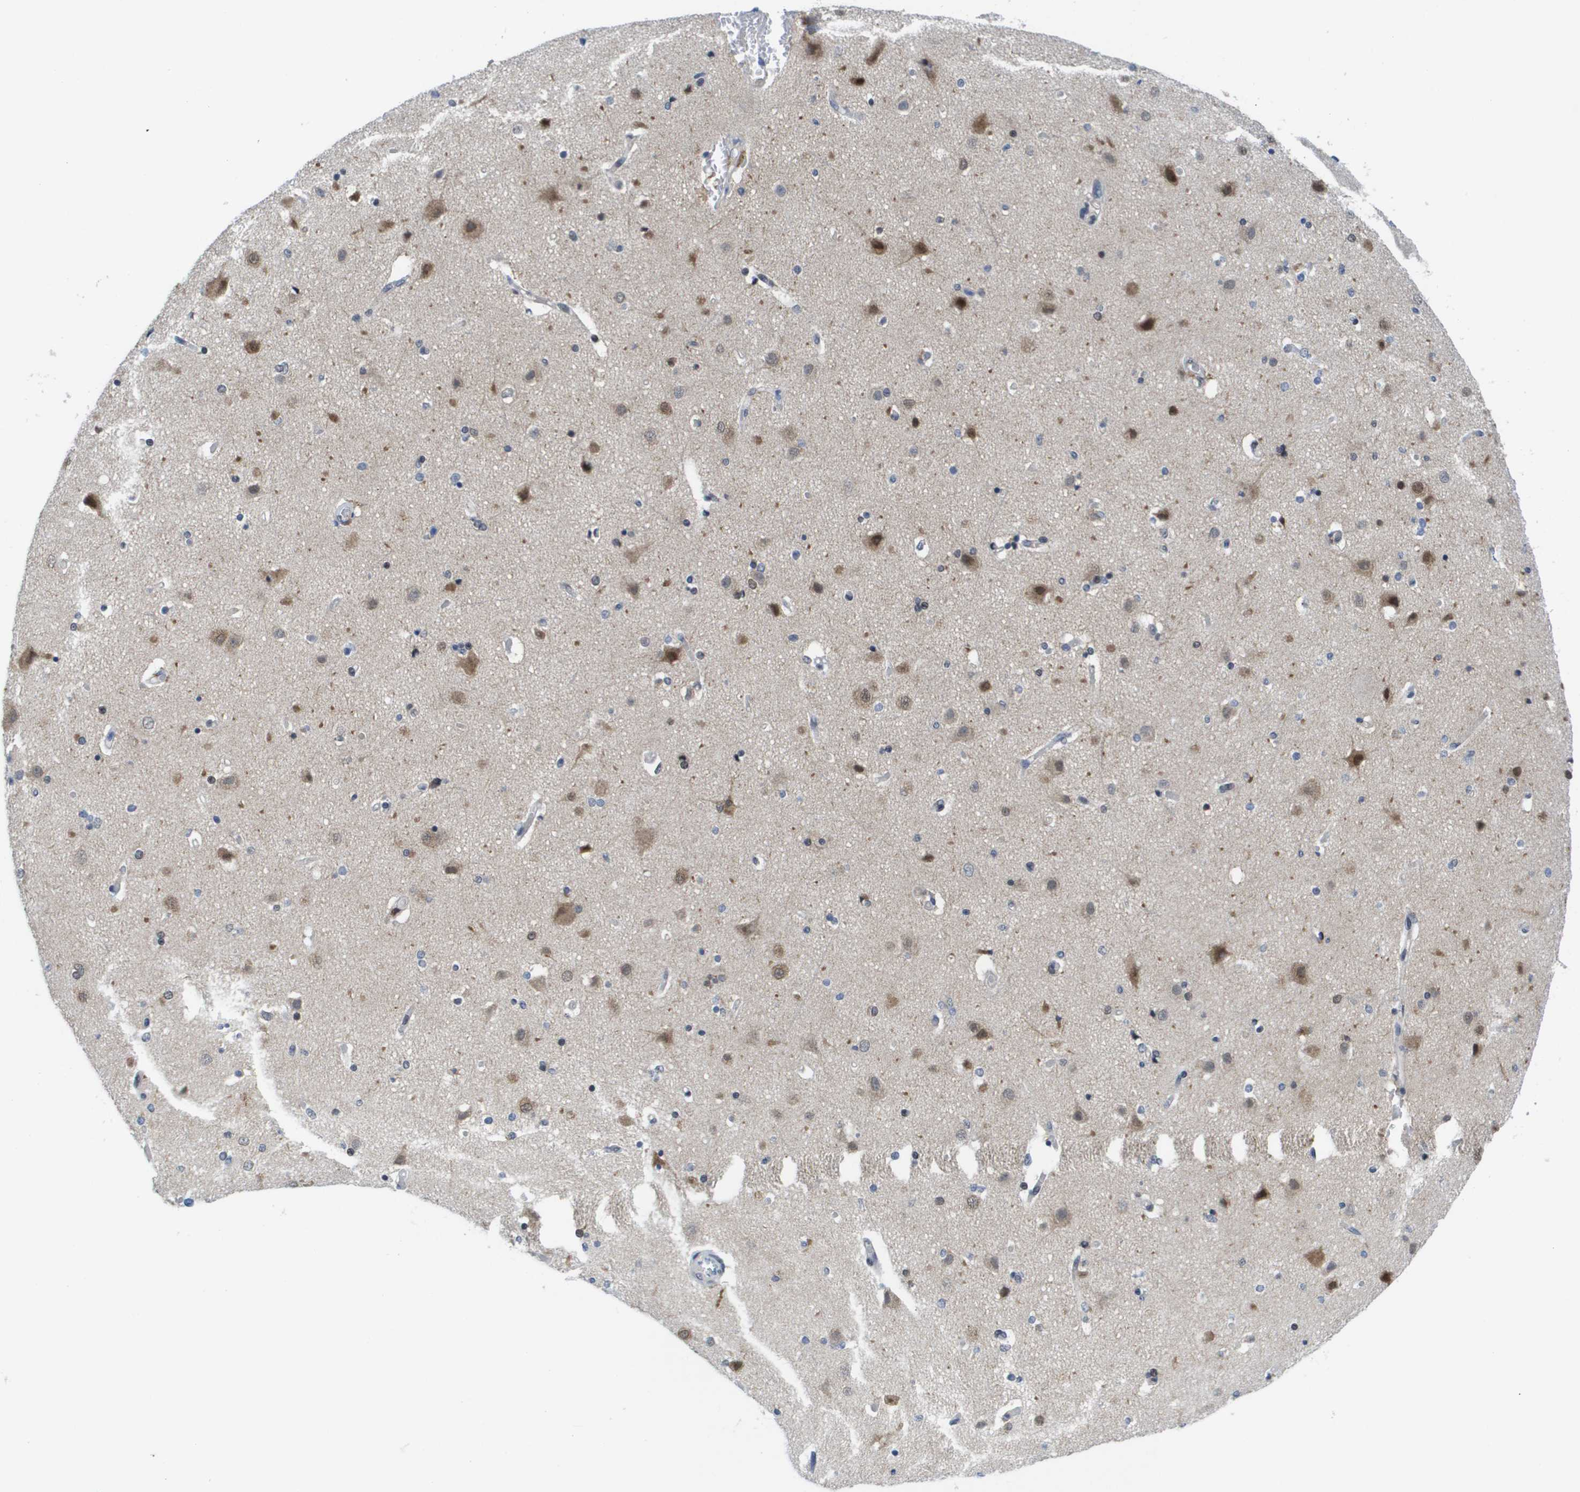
{"staining": {"intensity": "negative", "quantity": "none", "location": "none"}, "tissue": "cerebral cortex", "cell_type": "Endothelial cells", "image_type": "normal", "snomed": [{"axis": "morphology", "description": "Normal tissue, NOS"}, {"axis": "topography", "description": "Cerebral cortex"}], "caption": "DAB (3,3'-diaminobenzidine) immunohistochemical staining of normal human cerebral cortex reveals no significant positivity in endothelial cells. (DAB IHC with hematoxylin counter stain).", "gene": "FKBP4", "patient": {"sex": "female", "age": 54}}